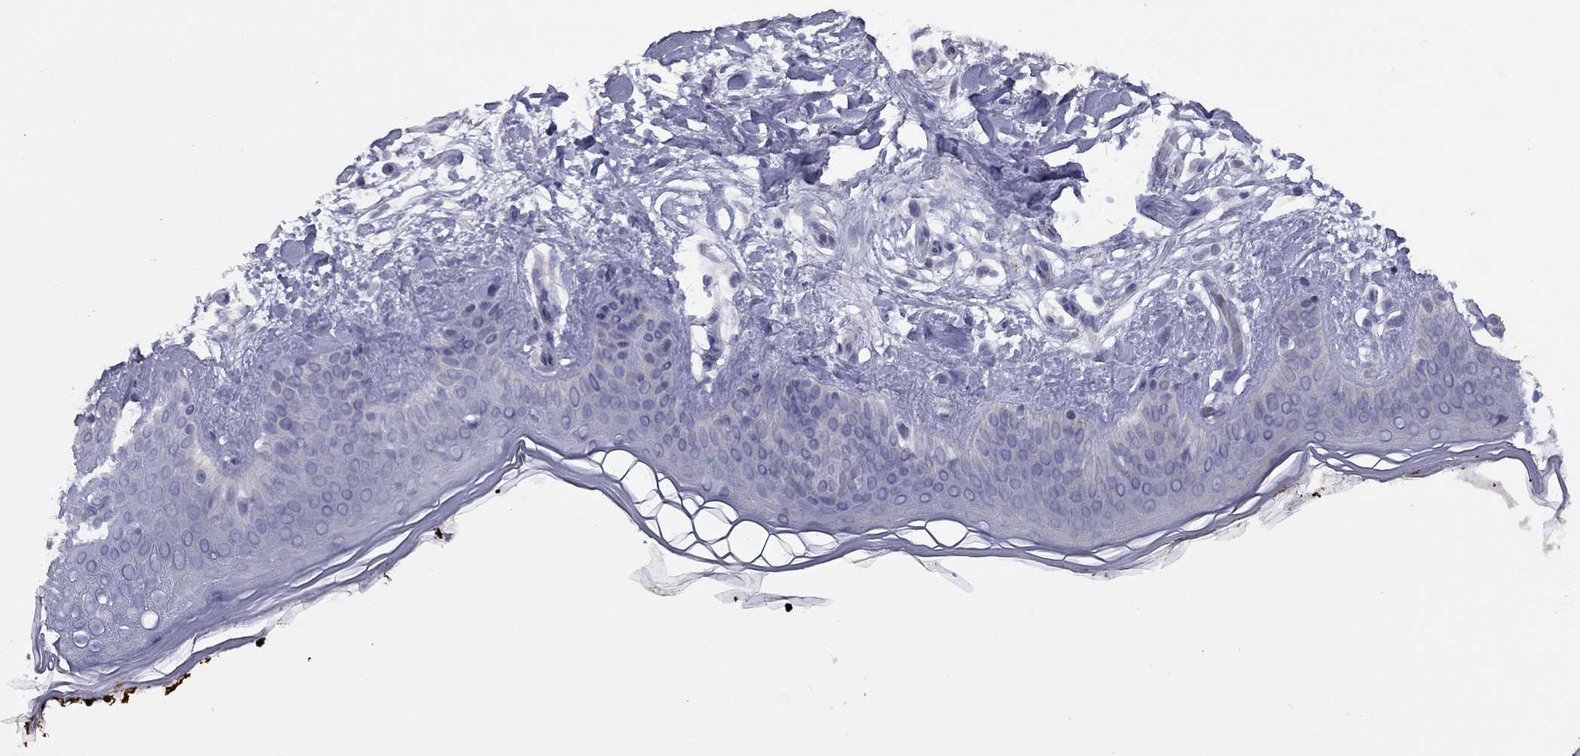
{"staining": {"intensity": "negative", "quantity": "none", "location": "none"}, "tissue": "skin", "cell_type": "Fibroblasts", "image_type": "normal", "snomed": [{"axis": "morphology", "description": "Normal tissue, NOS"}, {"axis": "topography", "description": "Skin"}], "caption": "Immunohistochemical staining of normal skin reveals no significant positivity in fibroblasts.", "gene": "DUSP7", "patient": {"sex": "female", "age": 34}}